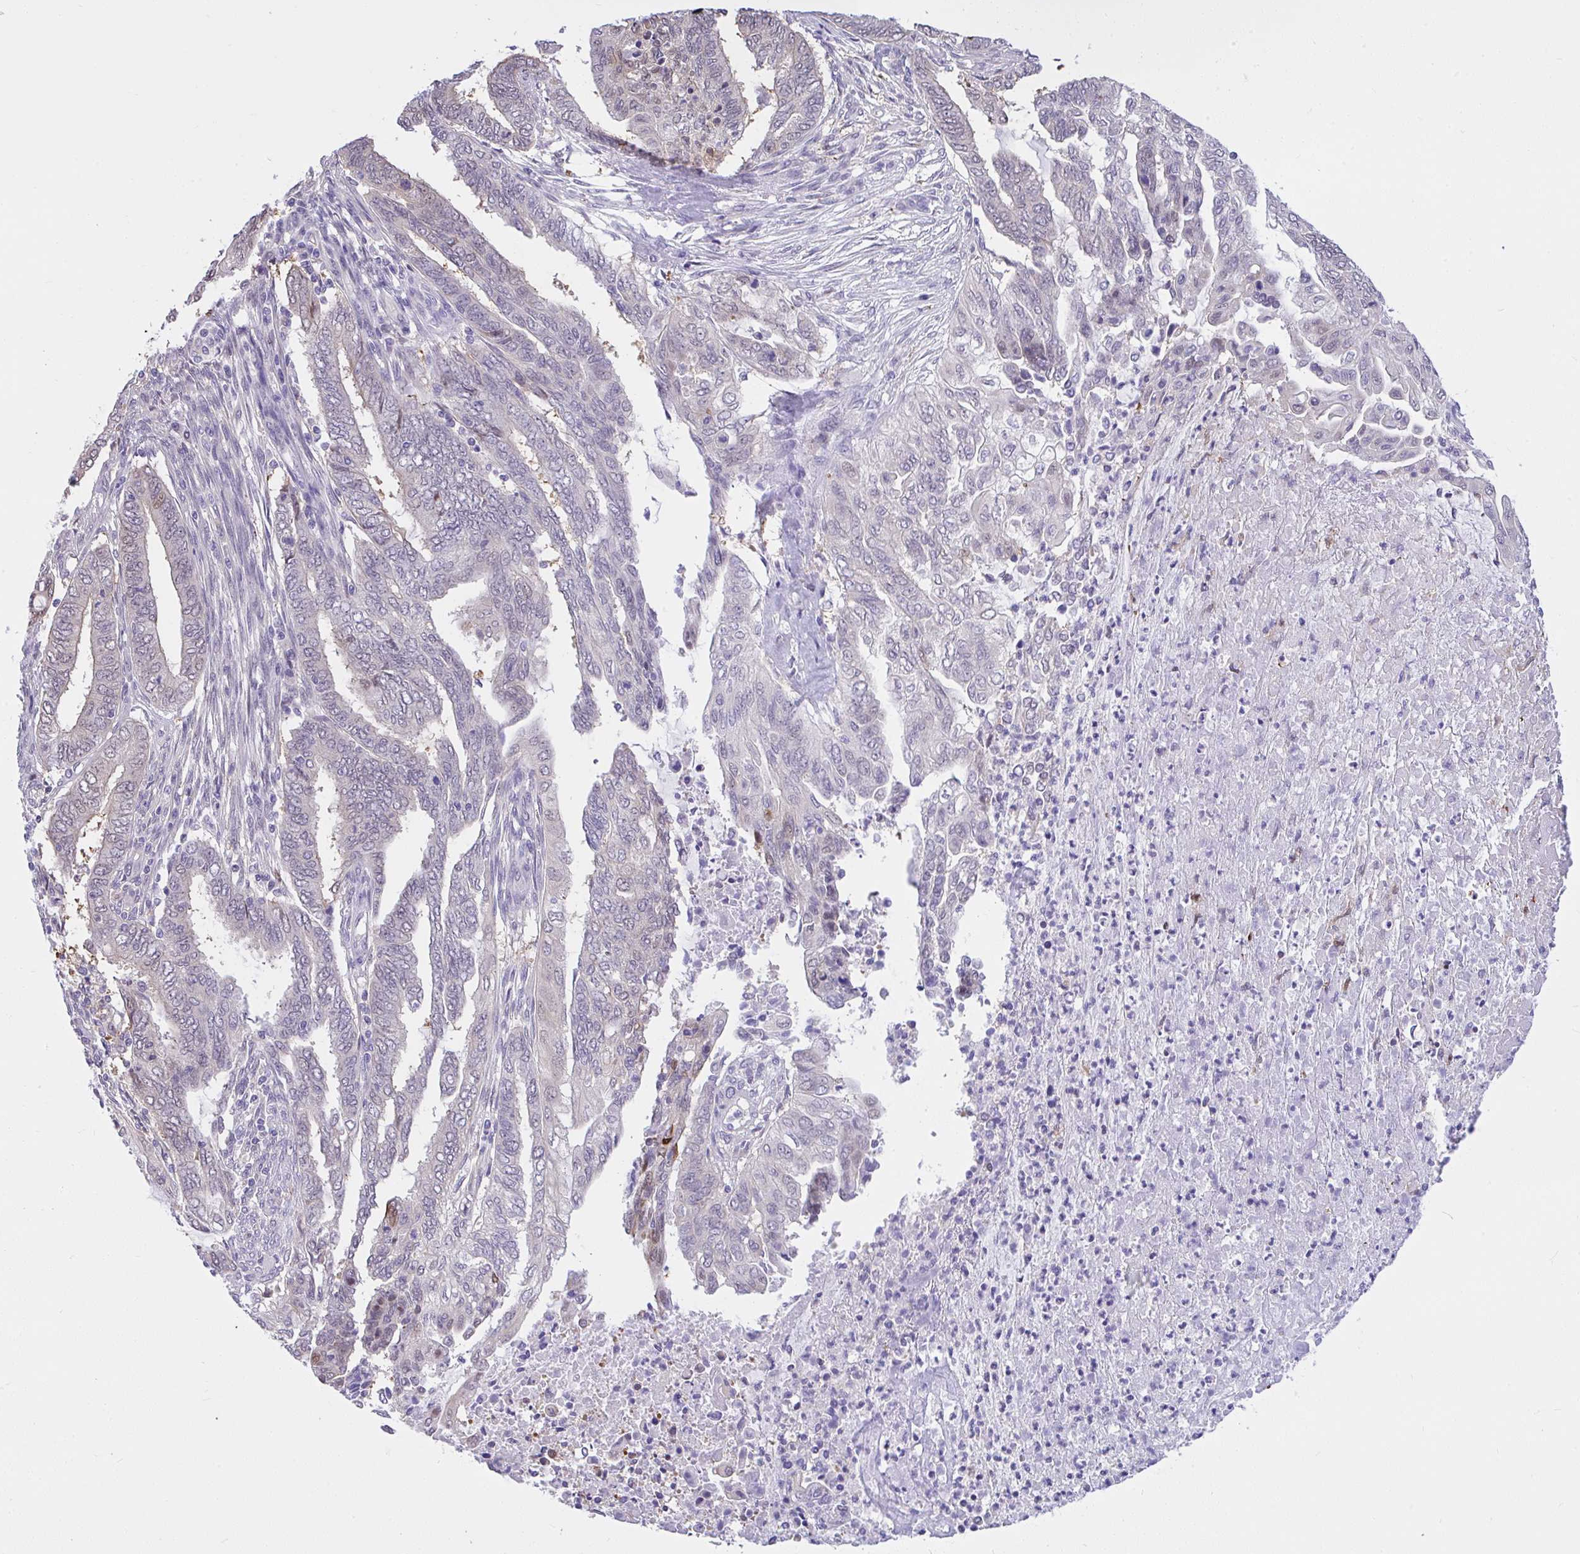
{"staining": {"intensity": "negative", "quantity": "none", "location": "none"}, "tissue": "endometrial cancer", "cell_type": "Tumor cells", "image_type": "cancer", "snomed": [{"axis": "morphology", "description": "Adenocarcinoma, NOS"}, {"axis": "topography", "description": "Uterus"}, {"axis": "topography", "description": "Endometrium"}], "caption": "Endometrial cancer was stained to show a protein in brown. There is no significant positivity in tumor cells.", "gene": "ZNF485", "patient": {"sex": "female", "age": 70}}